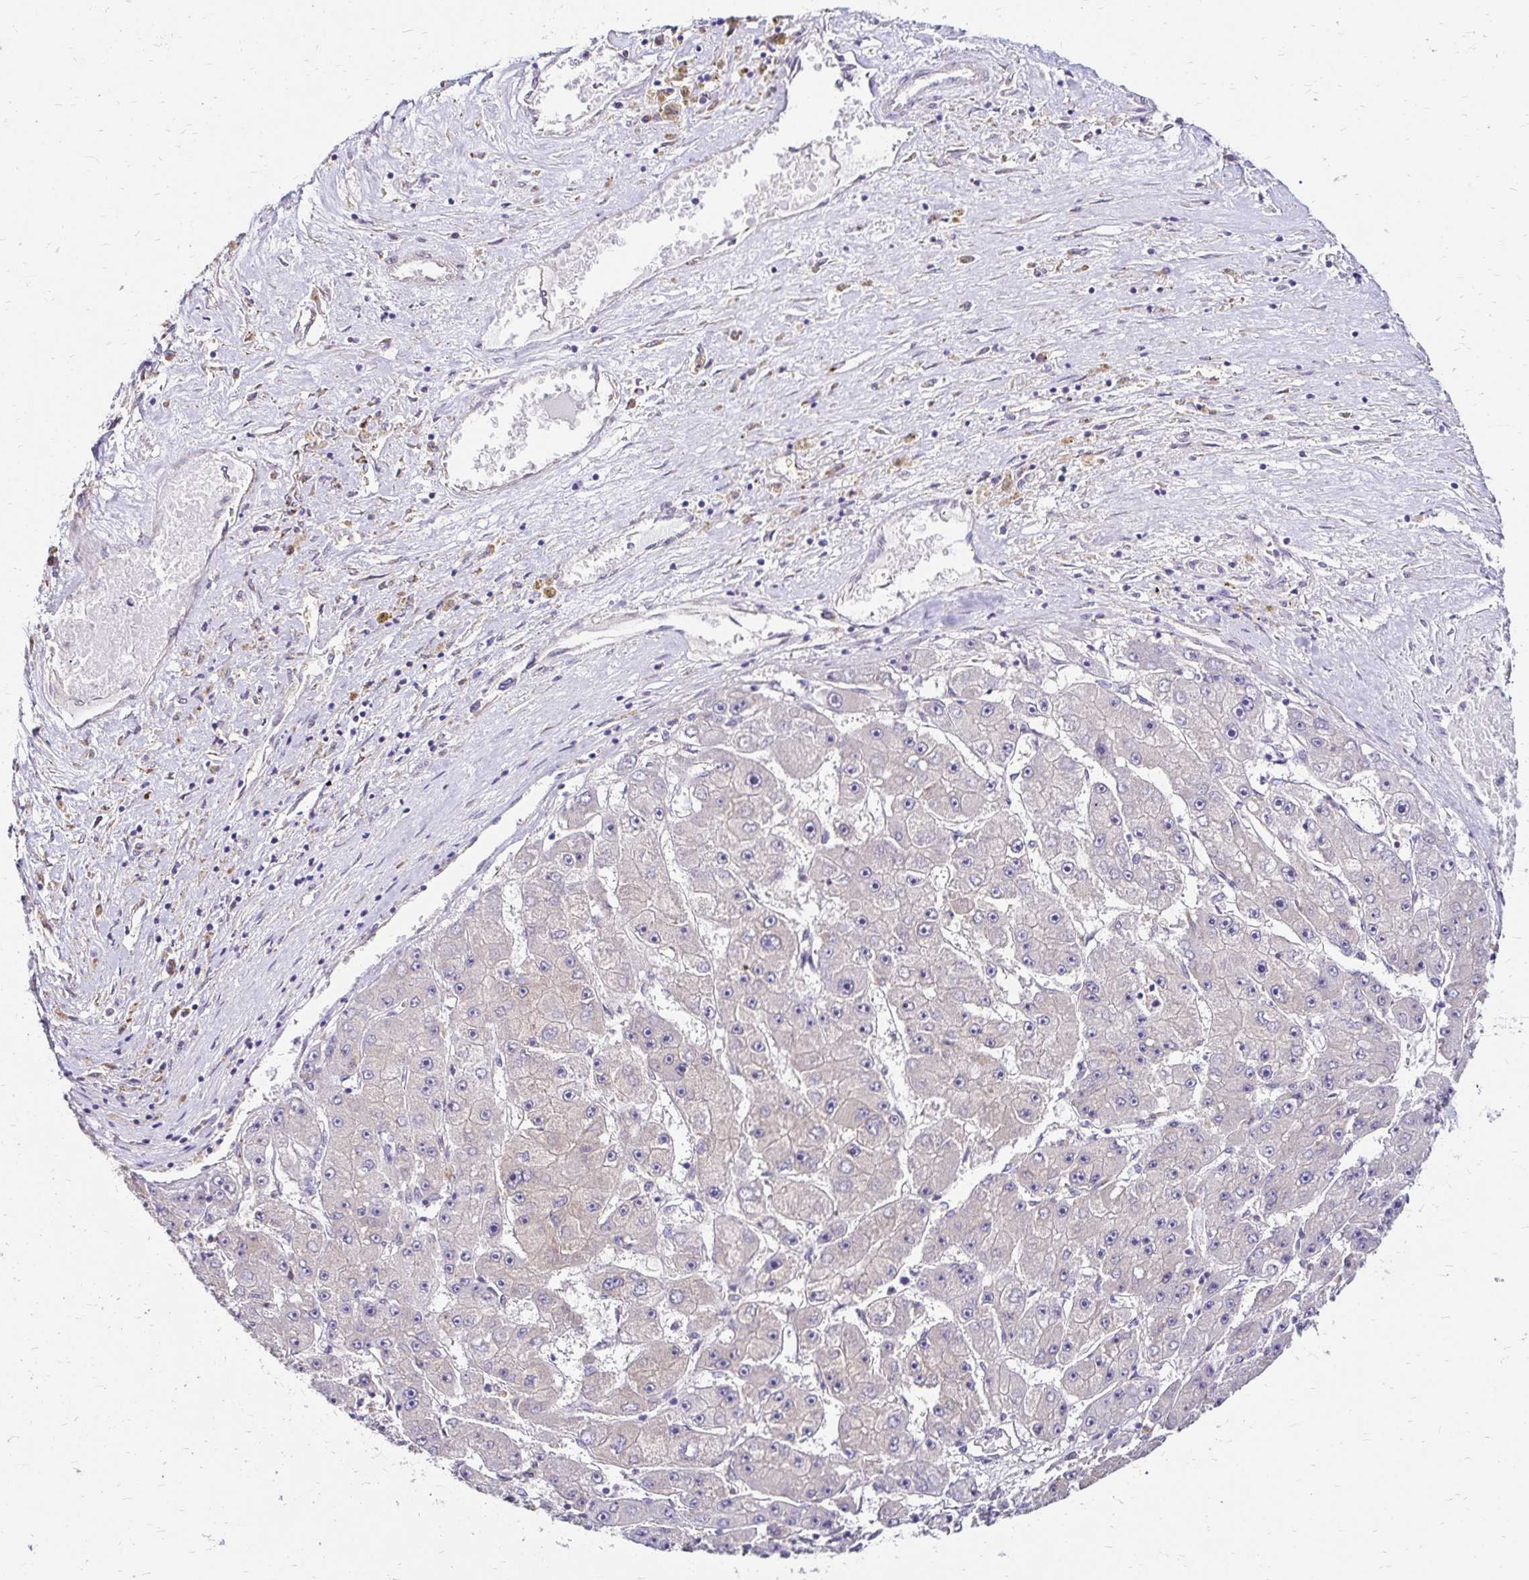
{"staining": {"intensity": "negative", "quantity": "none", "location": "none"}, "tissue": "liver cancer", "cell_type": "Tumor cells", "image_type": "cancer", "snomed": [{"axis": "morphology", "description": "Carcinoma, Hepatocellular, NOS"}, {"axis": "topography", "description": "Liver"}], "caption": "Immunohistochemical staining of human liver cancer demonstrates no significant staining in tumor cells.", "gene": "PRIMA1", "patient": {"sex": "female", "age": 61}}